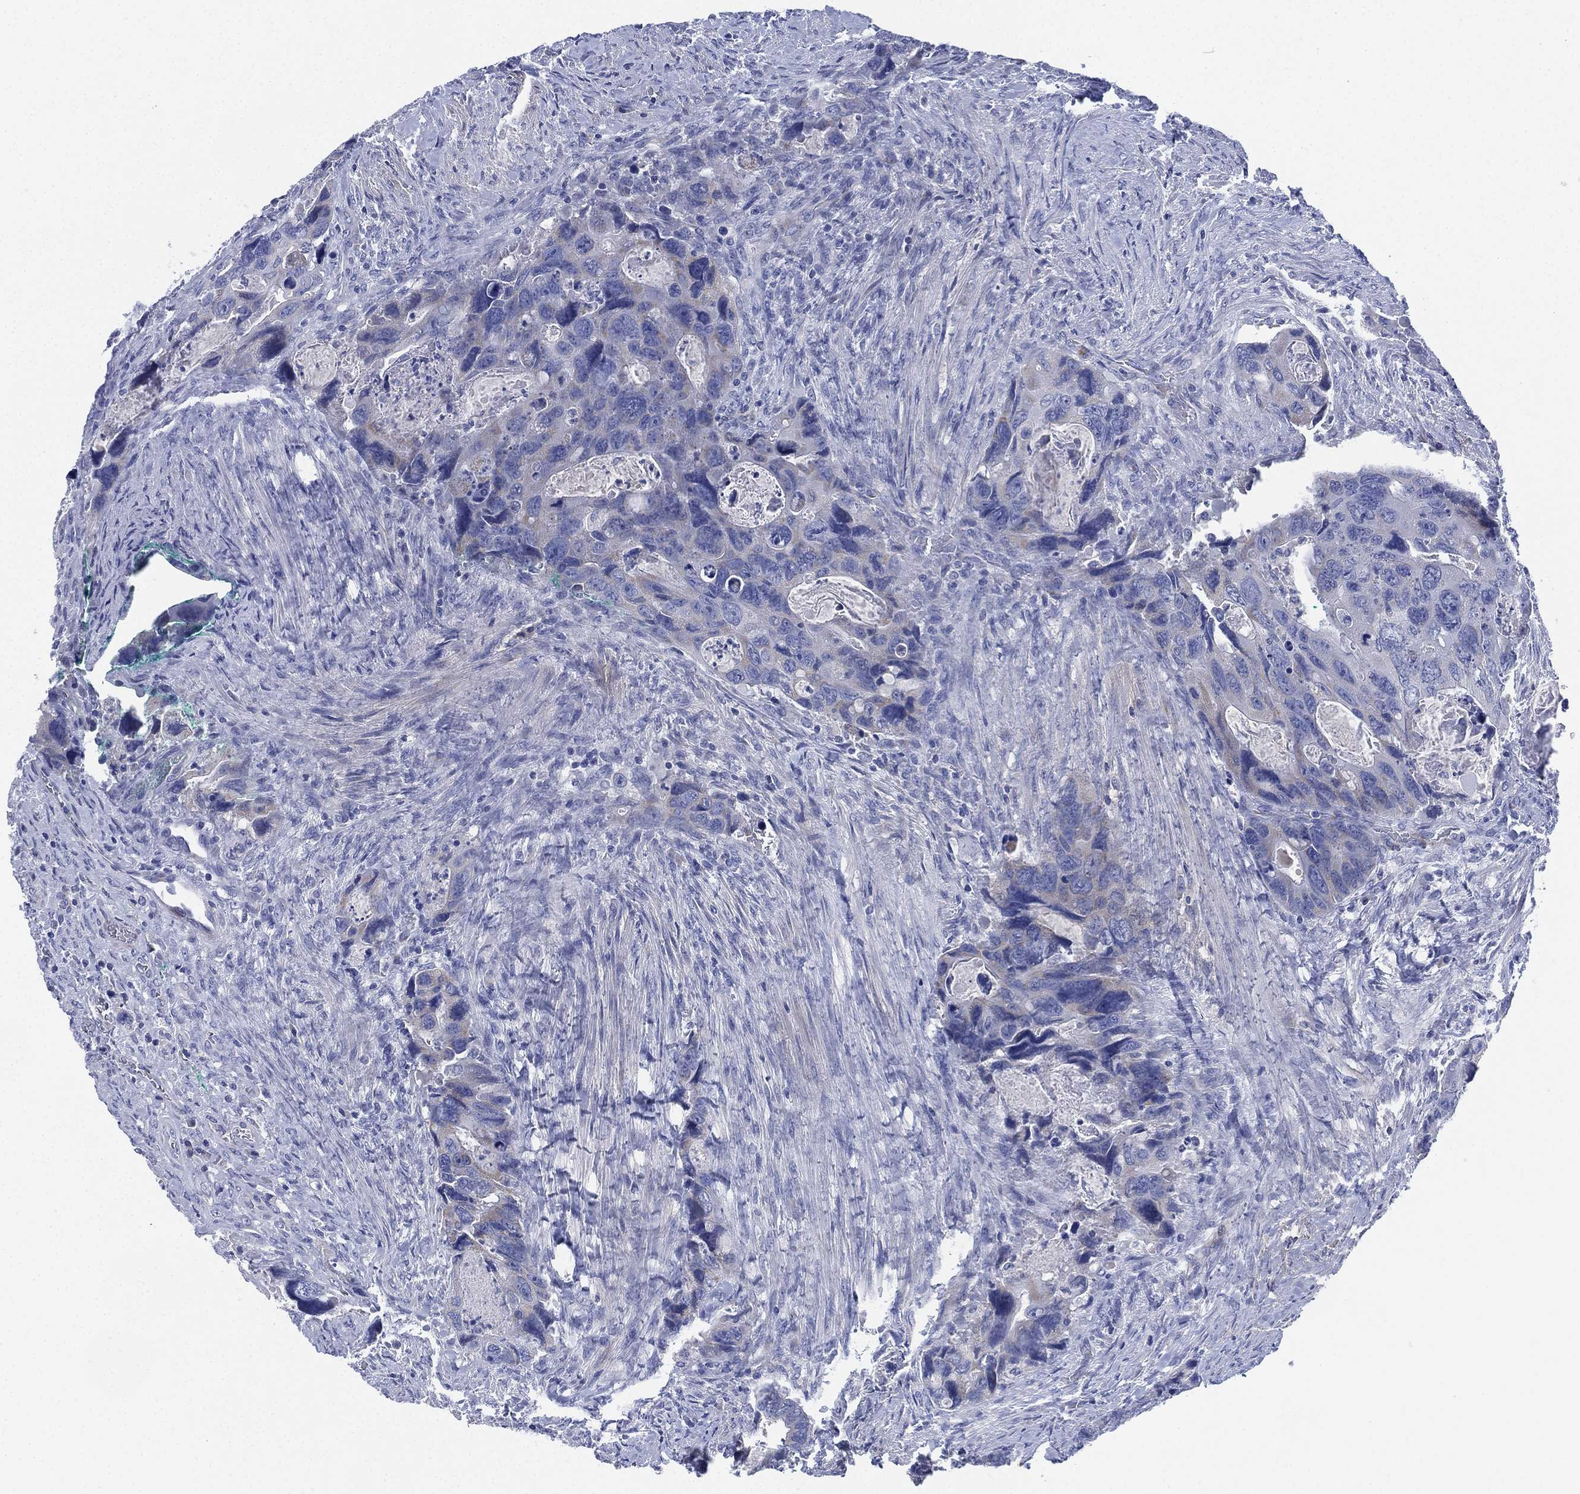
{"staining": {"intensity": "negative", "quantity": "none", "location": "none"}, "tissue": "colorectal cancer", "cell_type": "Tumor cells", "image_type": "cancer", "snomed": [{"axis": "morphology", "description": "Adenocarcinoma, NOS"}, {"axis": "topography", "description": "Rectum"}], "caption": "This histopathology image is of colorectal adenocarcinoma stained with immunohistochemistry to label a protein in brown with the nuclei are counter-stained blue. There is no staining in tumor cells.", "gene": "ADAD2", "patient": {"sex": "male", "age": 62}}